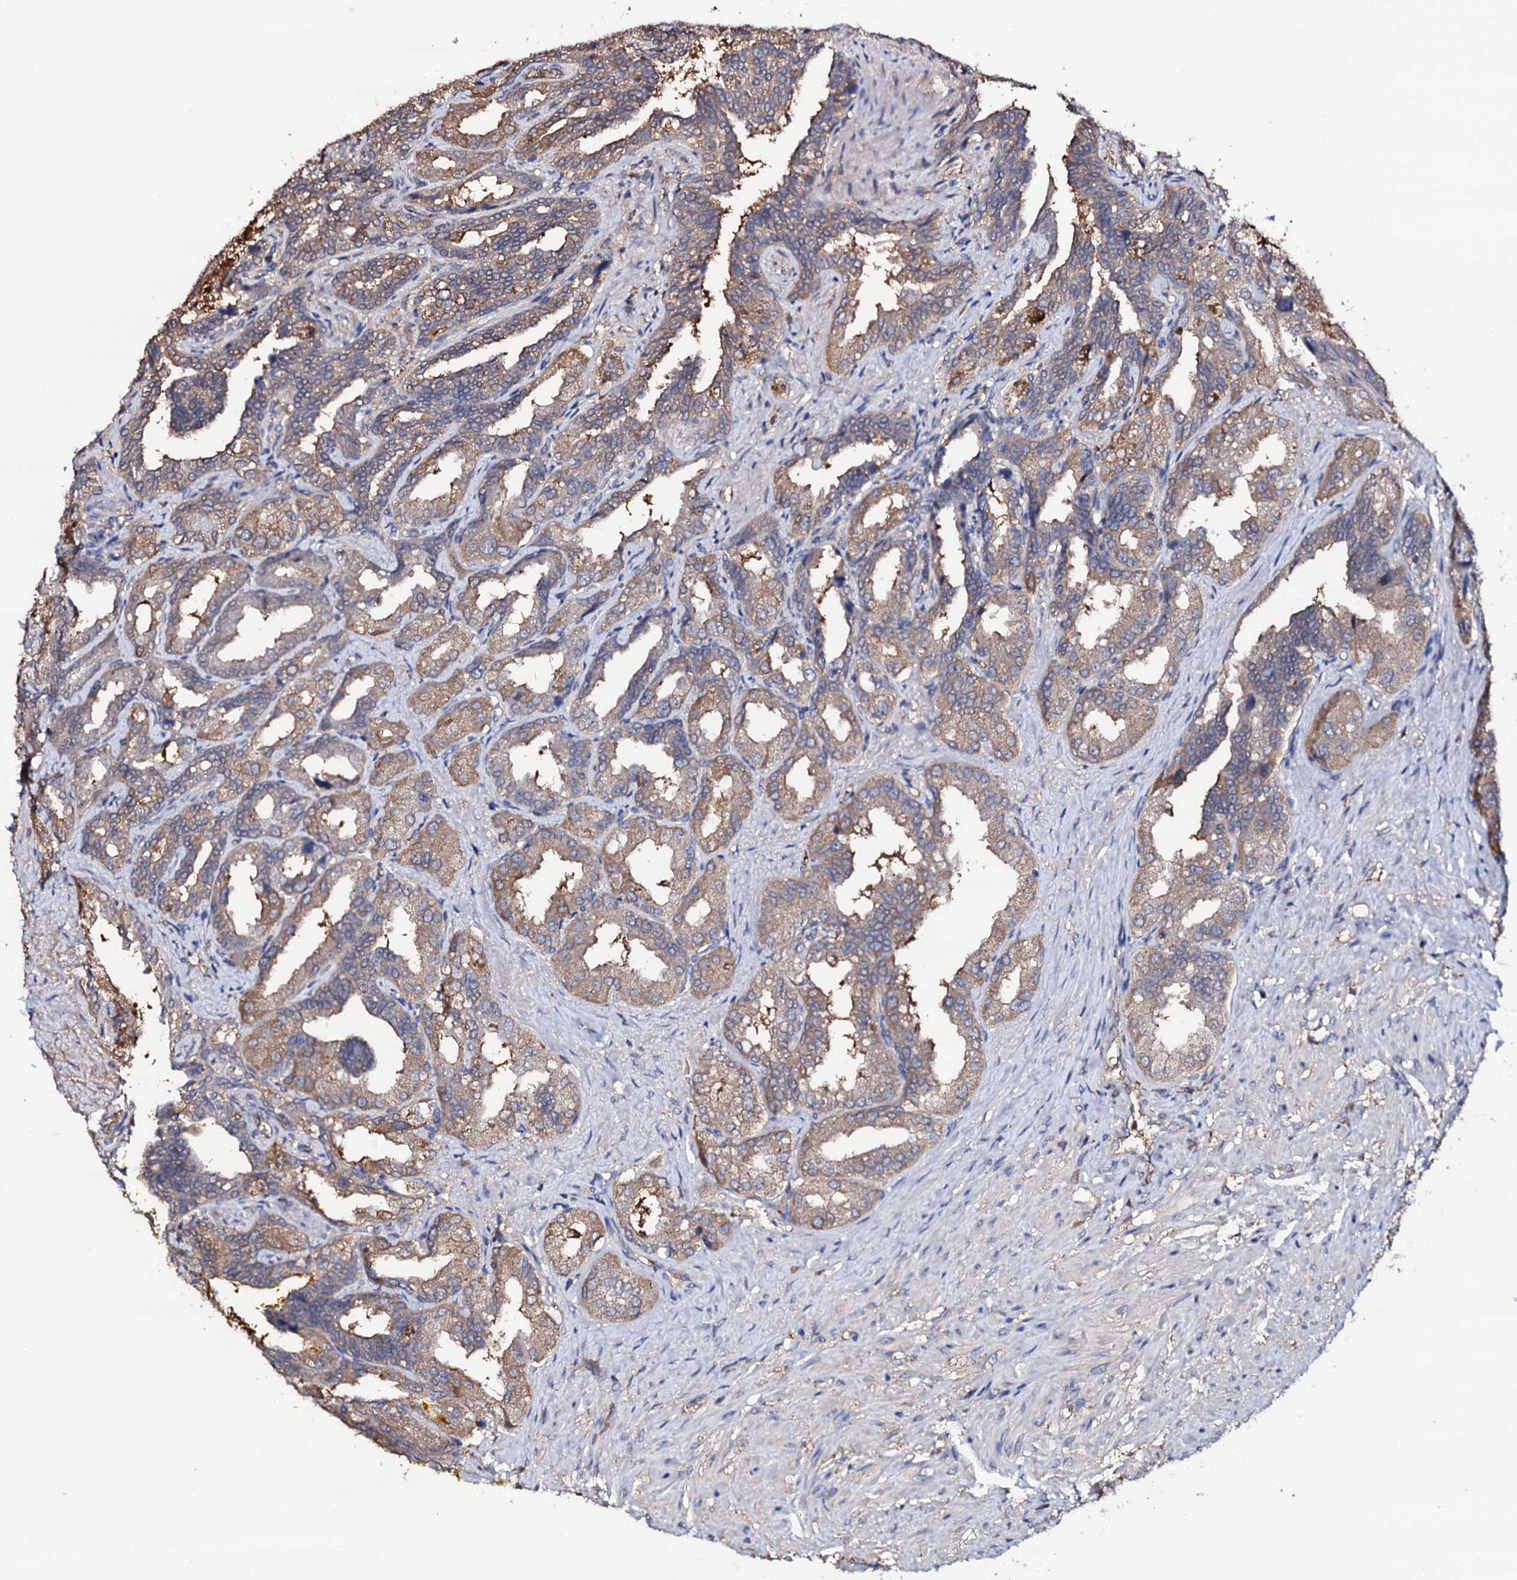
{"staining": {"intensity": "moderate", "quantity": ">75%", "location": "cytoplasmic/membranous"}, "tissue": "seminal vesicle", "cell_type": "Glandular cells", "image_type": "normal", "snomed": [{"axis": "morphology", "description": "Normal tissue, NOS"}, {"axis": "topography", "description": "Seminal veicle"}], "caption": "Immunohistochemistry (IHC) photomicrograph of unremarkable seminal vesicle: human seminal vesicle stained using immunohistochemistry demonstrates medium levels of moderate protein expression localized specifically in the cytoplasmic/membranous of glandular cells, appearing as a cytoplasmic/membranous brown color.", "gene": "TCAF2C", "patient": {"sex": "male", "age": 63}}